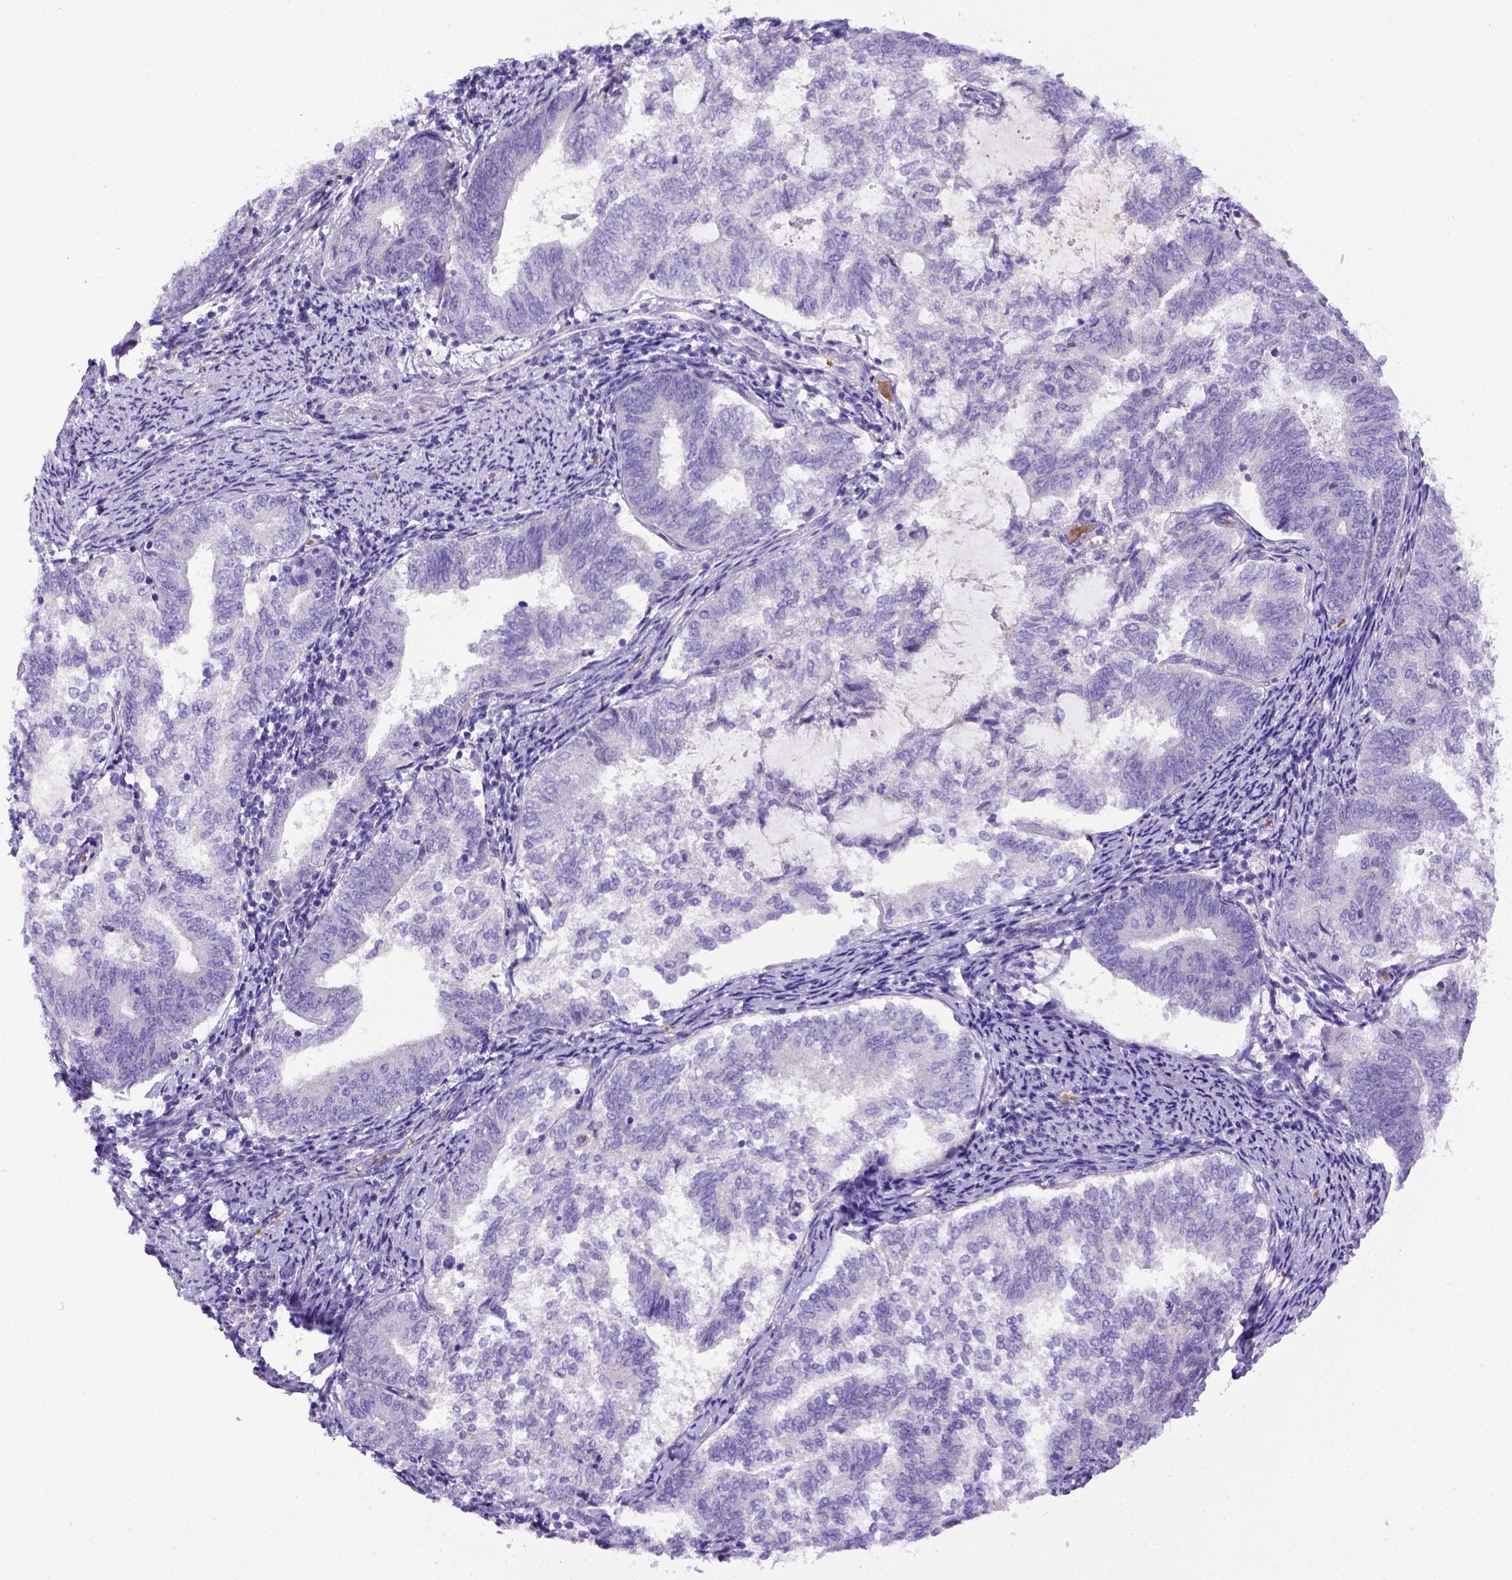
{"staining": {"intensity": "negative", "quantity": "none", "location": "none"}, "tissue": "endometrial cancer", "cell_type": "Tumor cells", "image_type": "cancer", "snomed": [{"axis": "morphology", "description": "Adenocarcinoma, NOS"}, {"axis": "topography", "description": "Endometrium"}], "caption": "This is a histopathology image of IHC staining of endometrial adenocarcinoma, which shows no expression in tumor cells.", "gene": "ADAM12", "patient": {"sex": "female", "age": 65}}